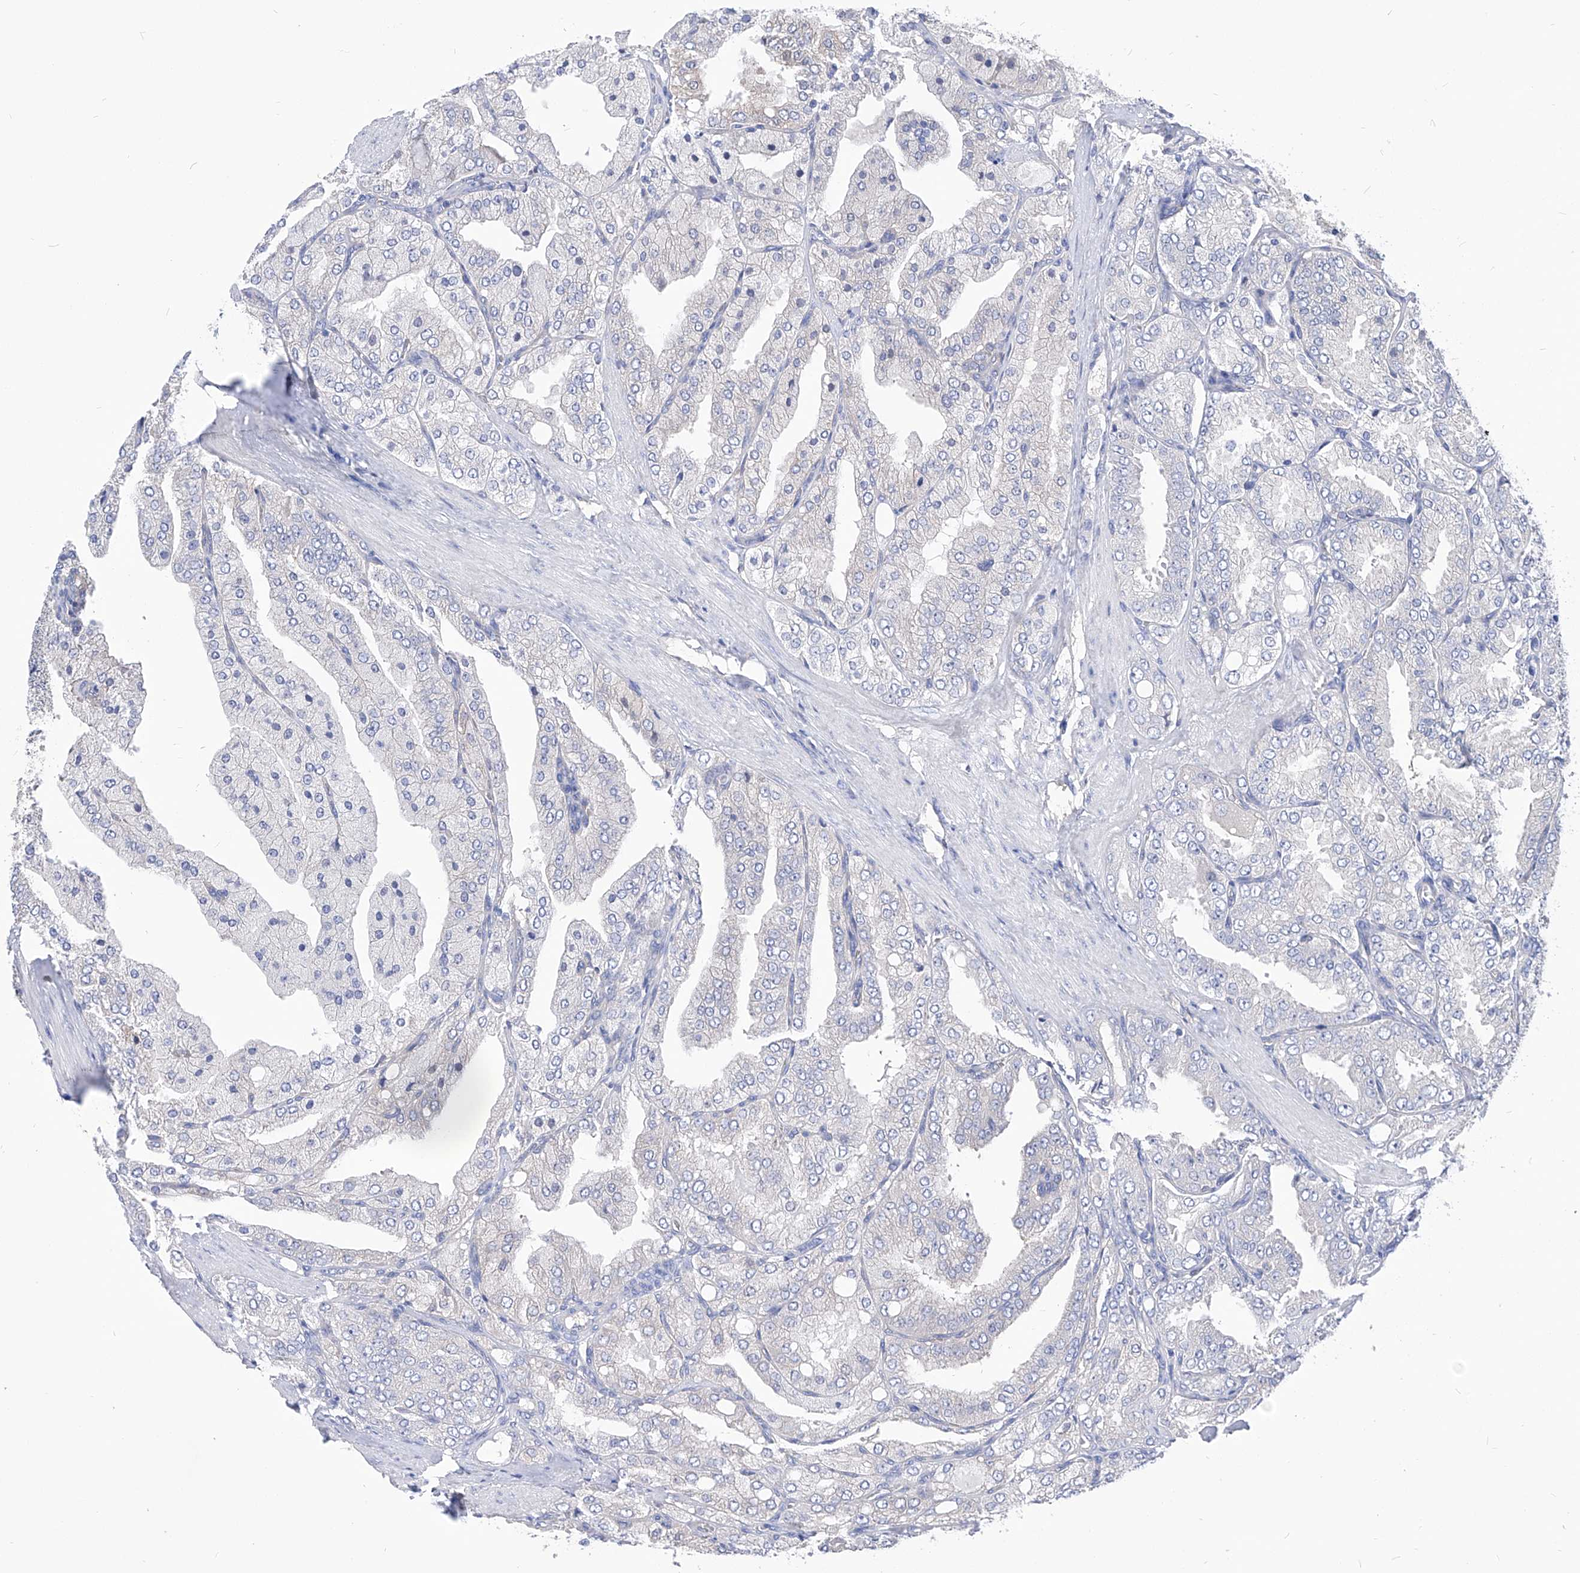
{"staining": {"intensity": "negative", "quantity": "none", "location": "none"}, "tissue": "prostate cancer", "cell_type": "Tumor cells", "image_type": "cancer", "snomed": [{"axis": "morphology", "description": "Adenocarcinoma, High grade"}, {"axis": "topography", "description": "Prostate"}], "caption": "IHC photomicrograph of neoplastic tissue: human high-grade adenocarcinoma (prostate) stained with DAB shows no significant protein positivity in tumor cells. (DAB immunohistochemistry (IHC) with hematoxylin counter stain).", "gene": "XPNPEP1", "patient": {"sex": "male", "age": 50}}